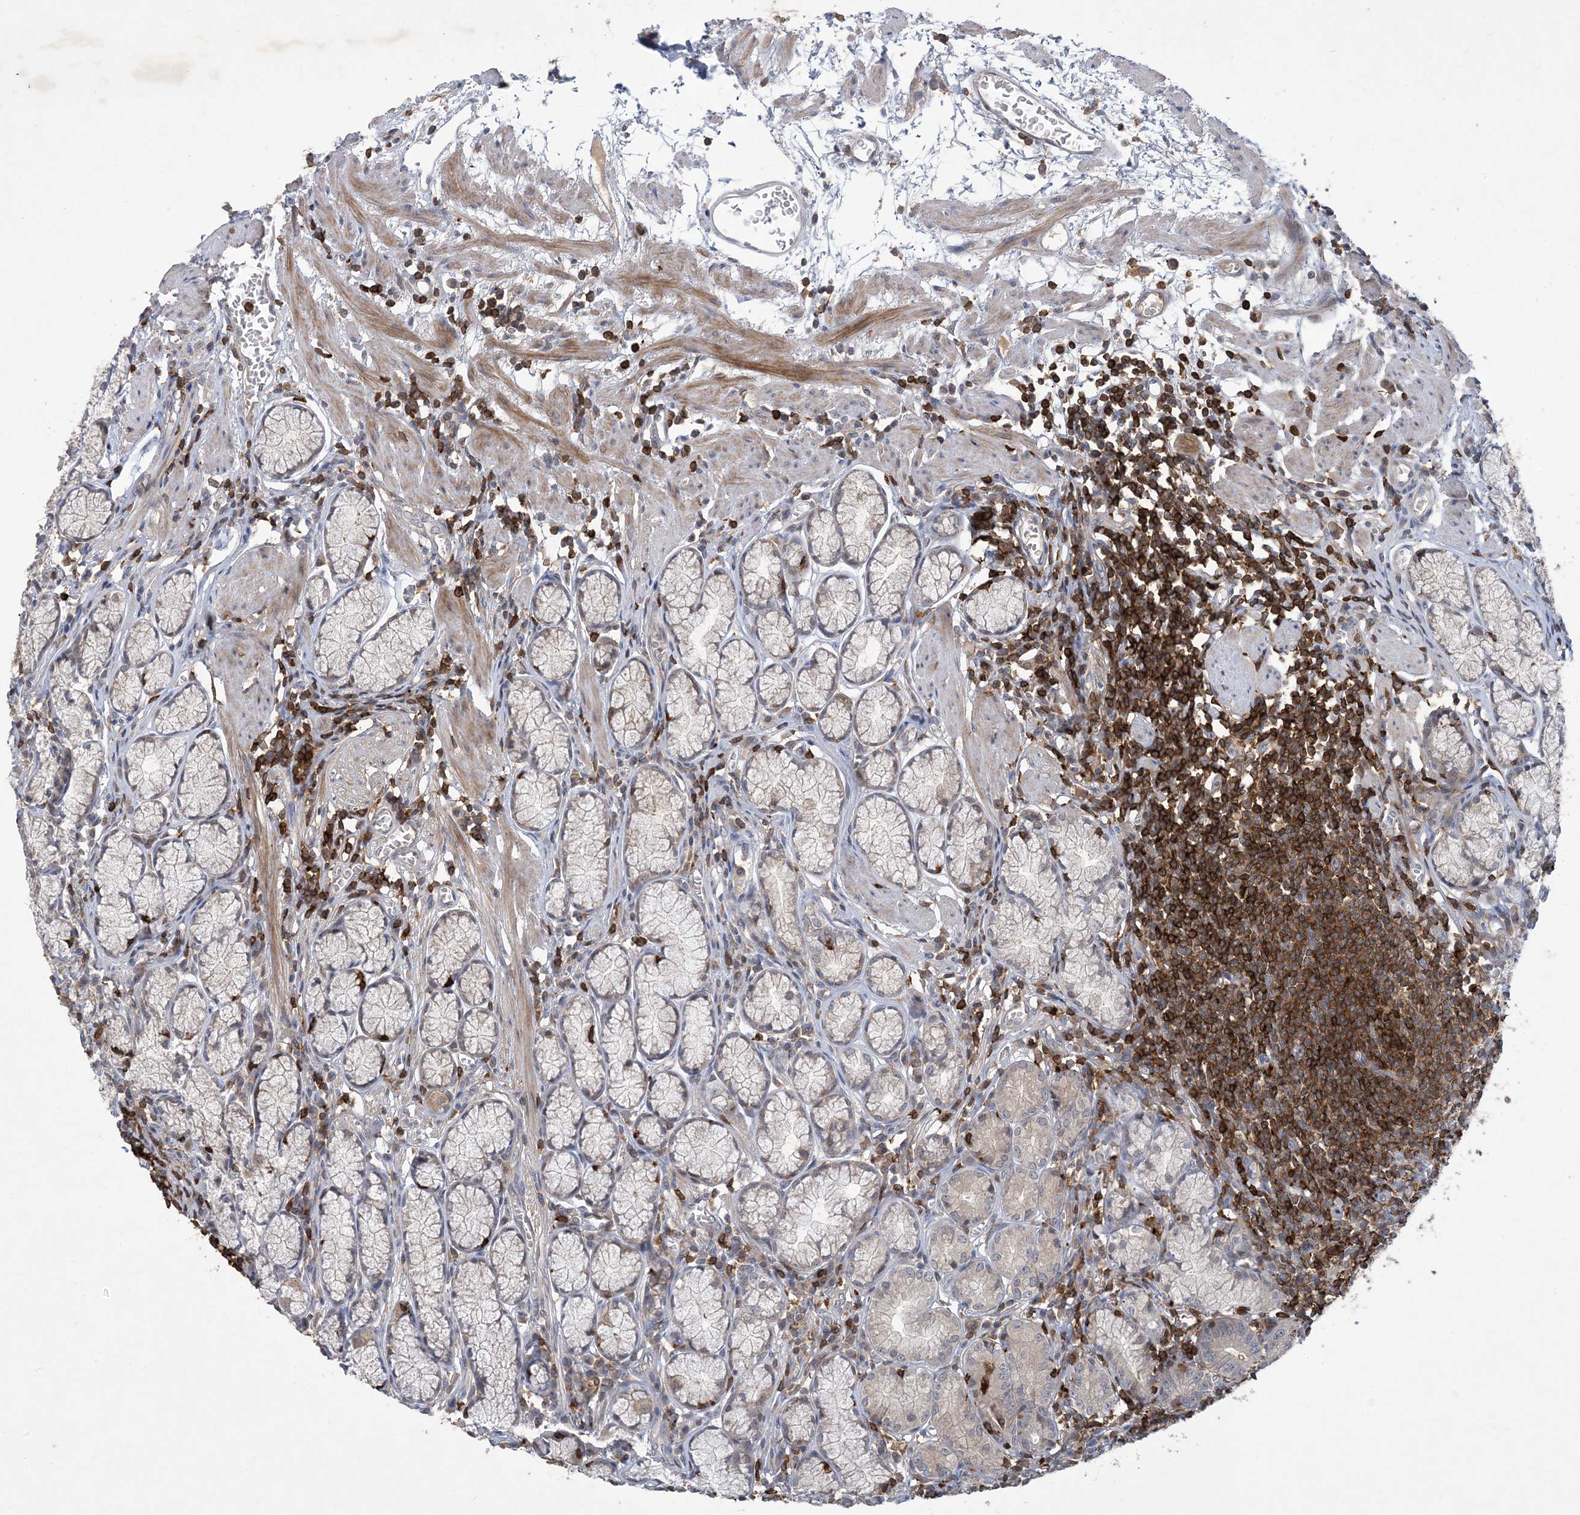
{"staining": {"intensity": "weak", "quantity": "25%-75%", "location": "cytoplasmic/membranous"}, "tissue": "stomach", "cell_type": "Glandular cells", "image_type": "normal", "snomed": [{"axis": "morphology", "description": "Normal tissue, NOS"}, {"axis": "topography", "description": "Stomach"}], "caption": "Immunohistochemistry (DAB) staining of normal human stomach exhibits weak cytoplasmic/membranous protein positivity in about 25%-75% of glandular cells. (brown staining indicates protein expression, while blue staining denotes nuclei).", "gene": "AK9", "patient": {"sex": "male", "age": 55}}